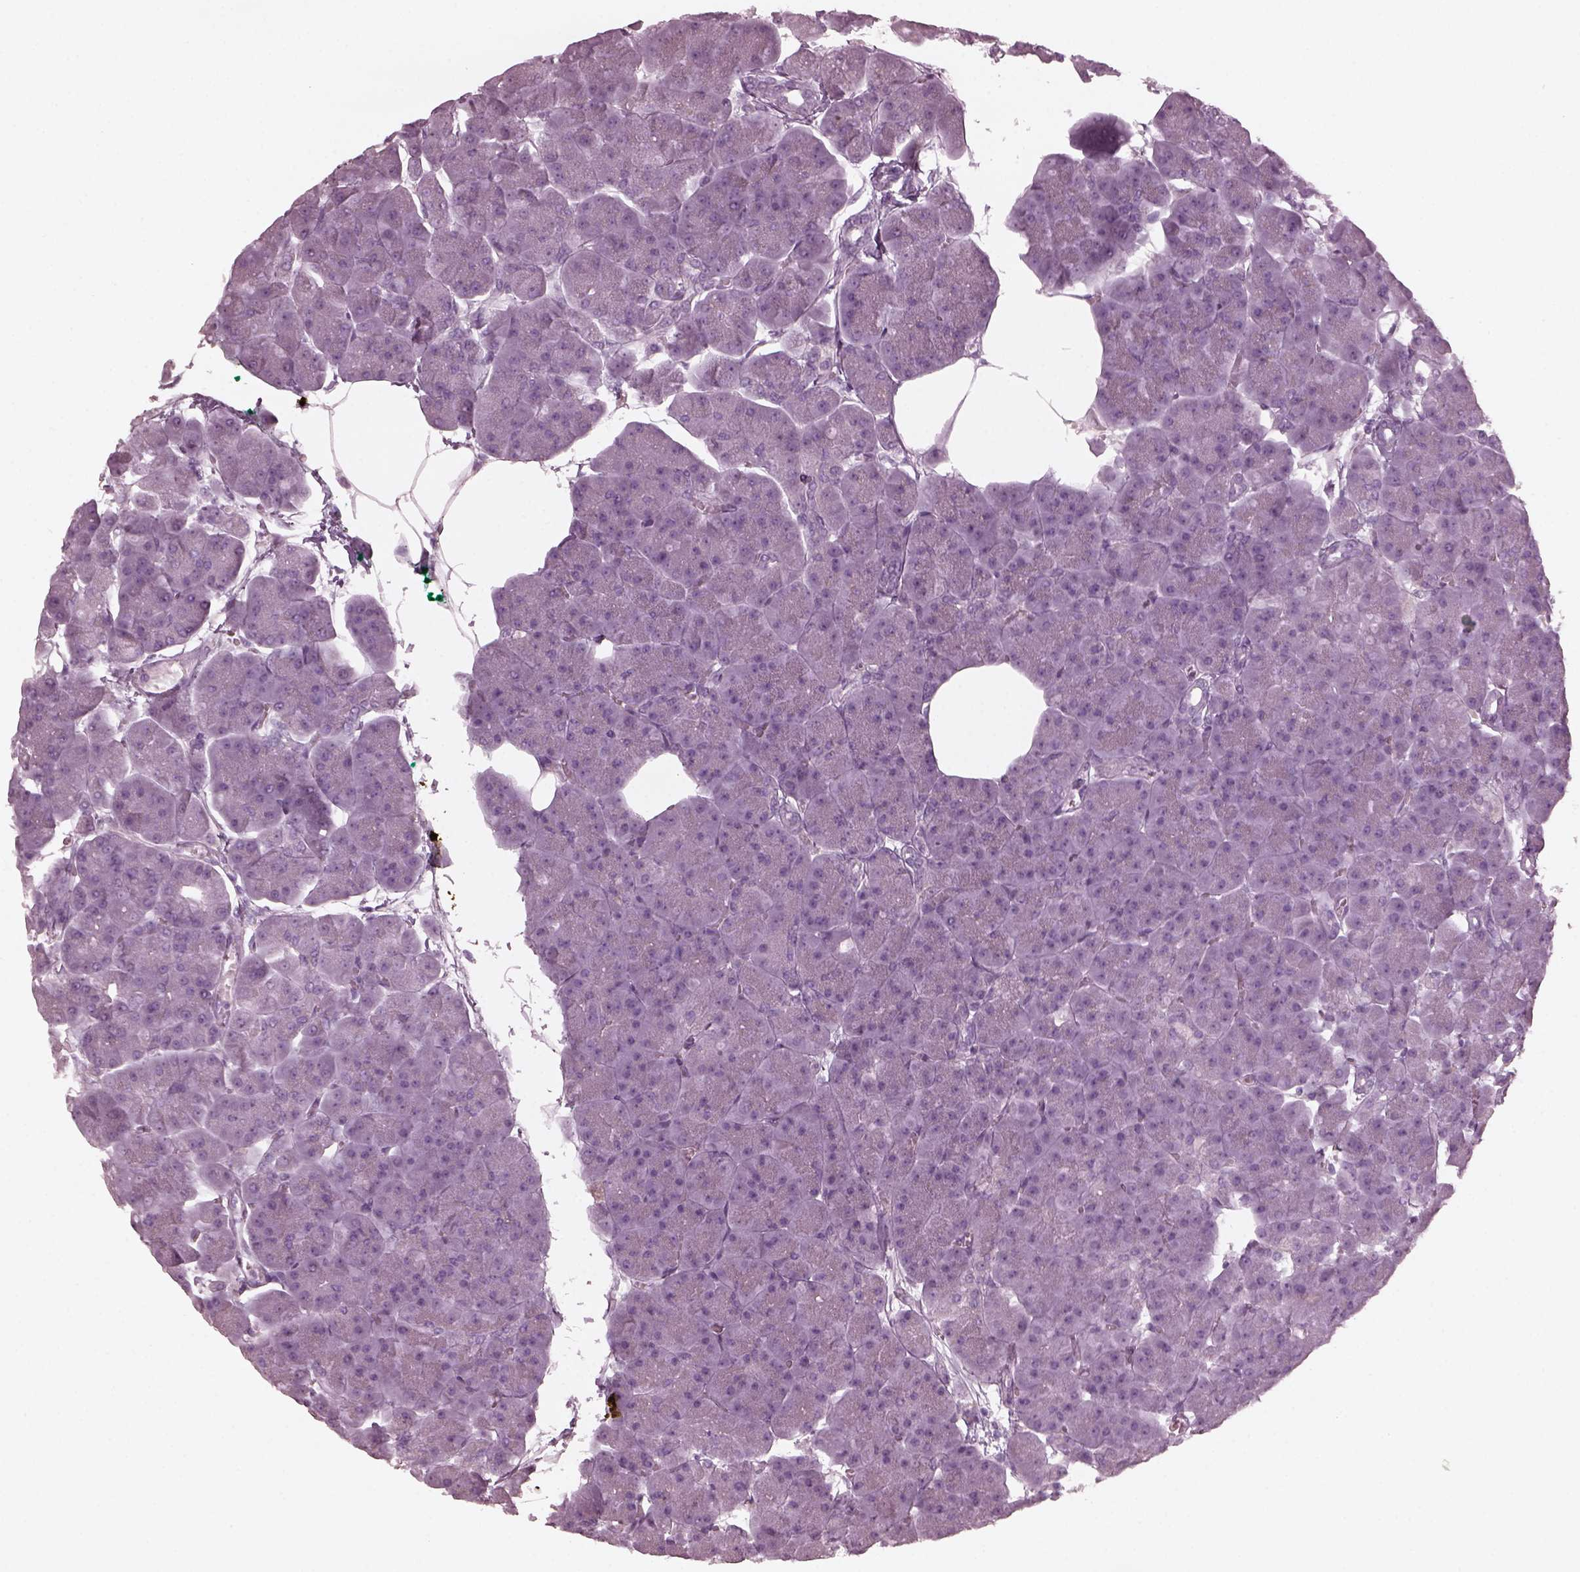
{"staining": {"intensity": "negative", "quantity": "none", "location": "none"}, "tissue": "pancreas", "cell_type": "Exocrine glandular cells", "image_type": "normal", "snomed": [{"axis": "morphology", "description": "Normal tissue, NOS"}, {"axis": "topography", "description": "Adipose tissue"}, {"axis": "topography", "description": "Pancreas"}, {"axis": "topography", "description": "Peripheral nerve tissue"}], "caption": "IHC image of benign human pancreas stained for a protein (brown), which shows no staining in exocrine glandular cells.", "gene": "GRM6", "patient": {"sex": "female", "age": 58}}